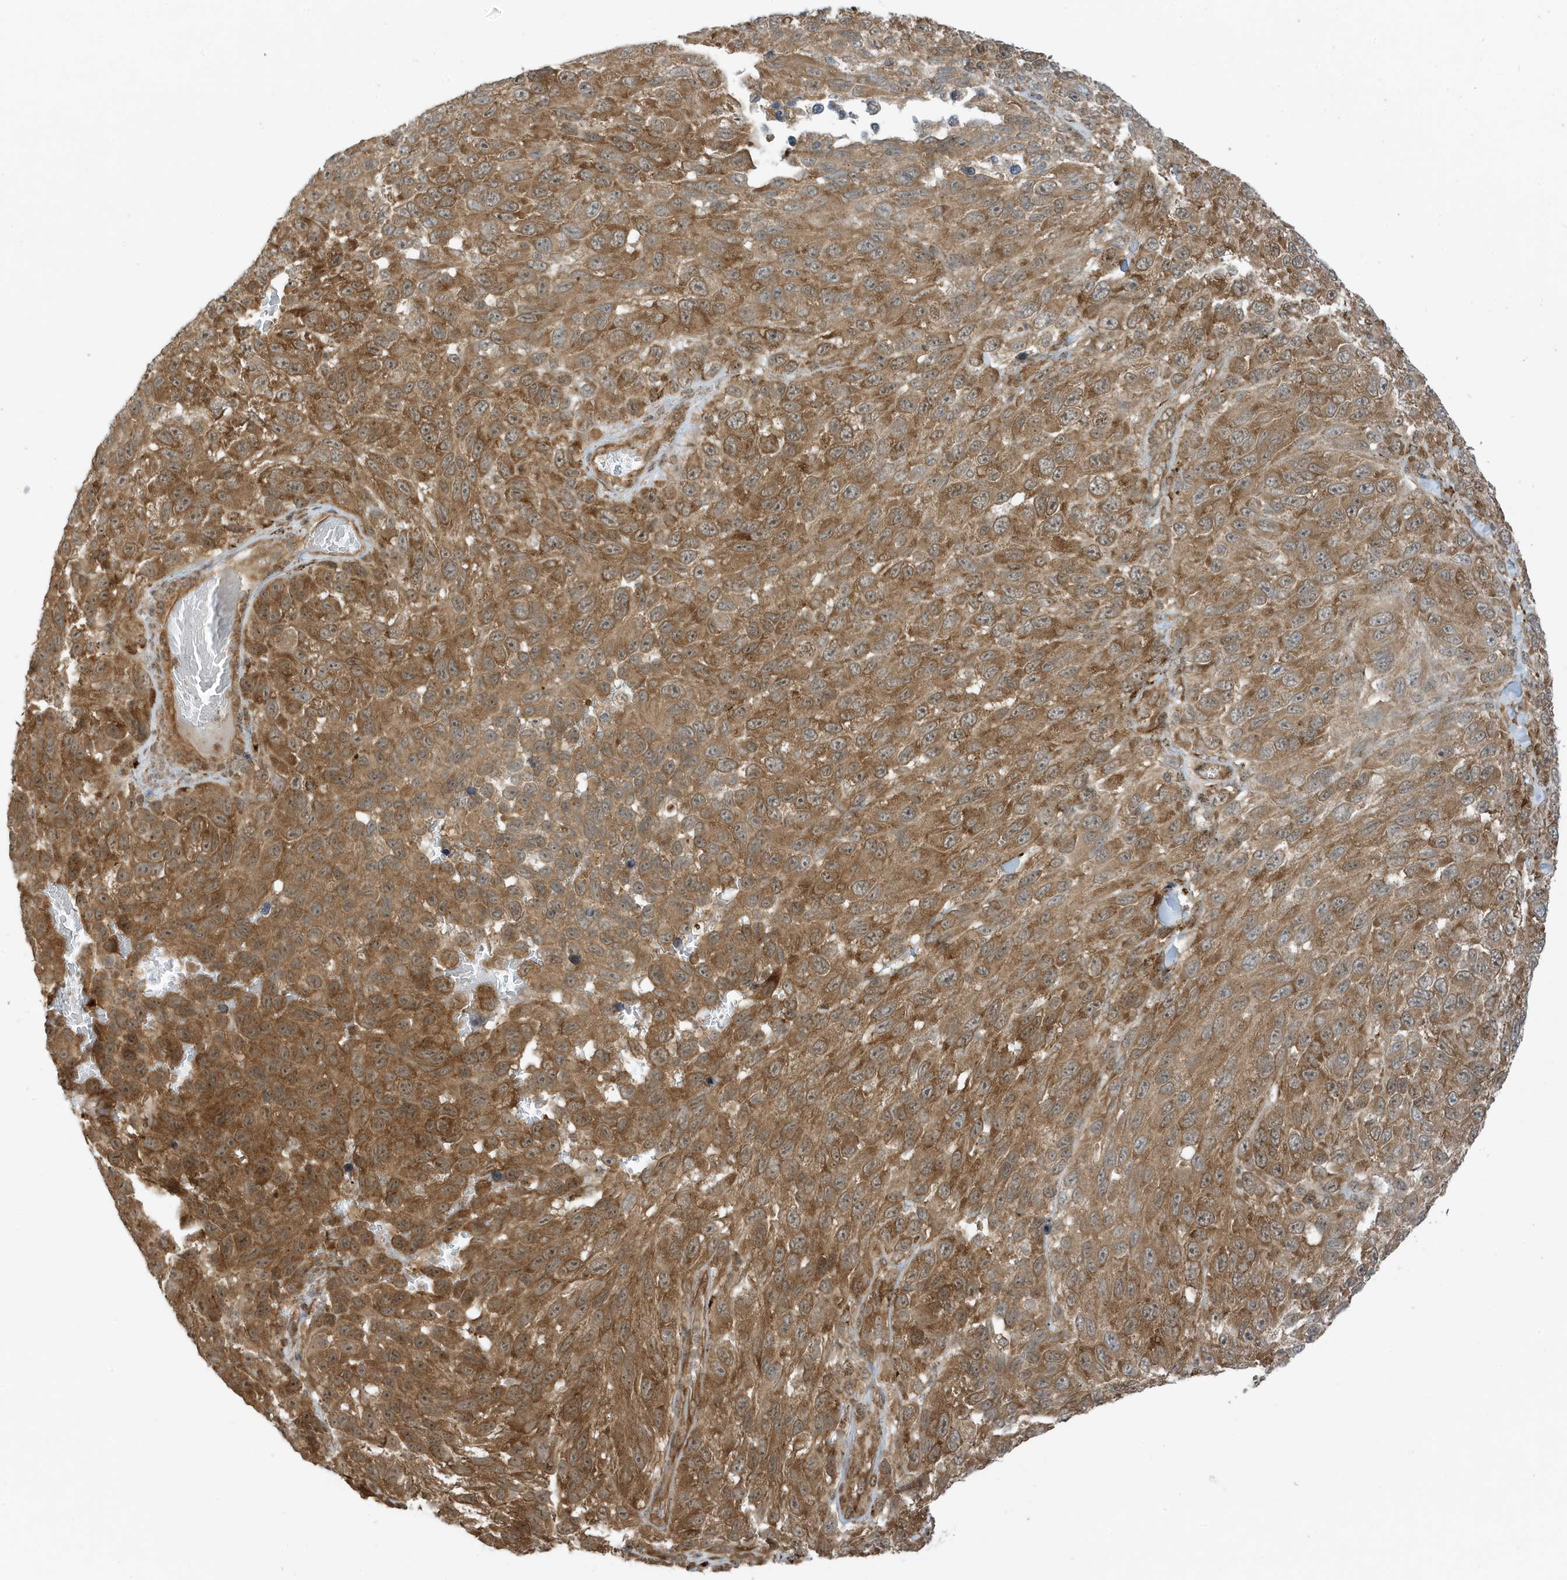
{"staining": {"intensity": "moderate", "quantity": ">75%", "location": "cytoplasmic/membranous"}, "tissue": "melanoma", "cell_type": "Tumor cells", "image_type": "cancer", "snomed": [{"axis": "morphology", "description": "Malignant melanoma, NOS"}, {"axis": "topography", "description": "Skin"}], "caption": "Tumor cells reveal medium levels of moderate cytoplasmic/membranous positivity in about >75% of cells in human malignant melanoma.", "gene": "DHX36", "patient": {"sex": "female", "age": 94}}